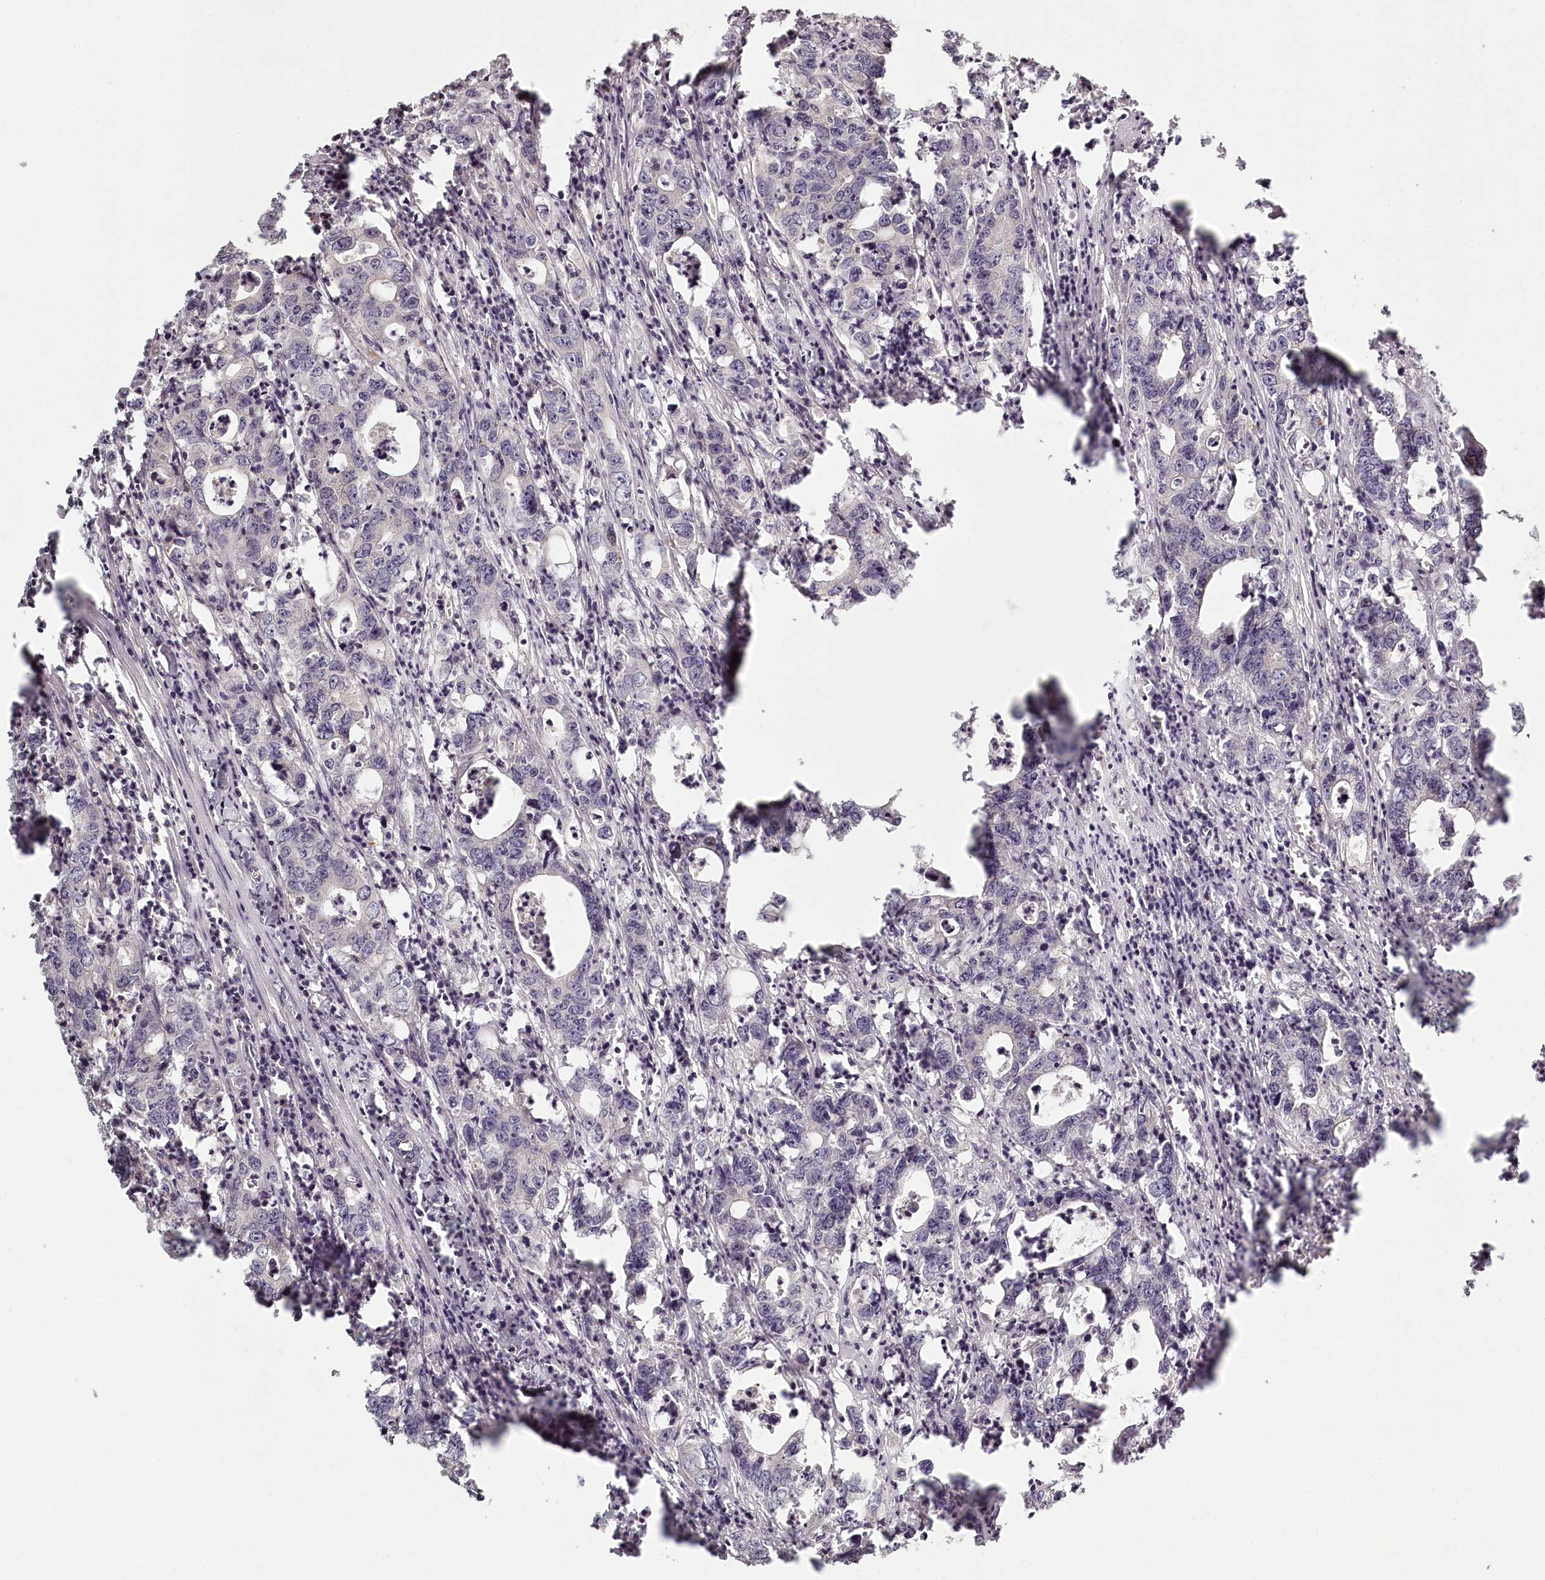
{"staining": {"intensity": "negative", "quantity": "none", "location": "none"}, "tissue": "colorectal cancer", "cell_type": "Tumor cells", "image_type": "cancer", "snomed": [{"axis": "morphology", "description": "Adenocarcinoma, NOS"}, {"axis": "topography", "description": "Colon"}], "caption": "Tumor cells are negative for brown protein staining in colorectal cancer.", "gene": "TMIE", "patient": {"sex": "female", "age": 75}}